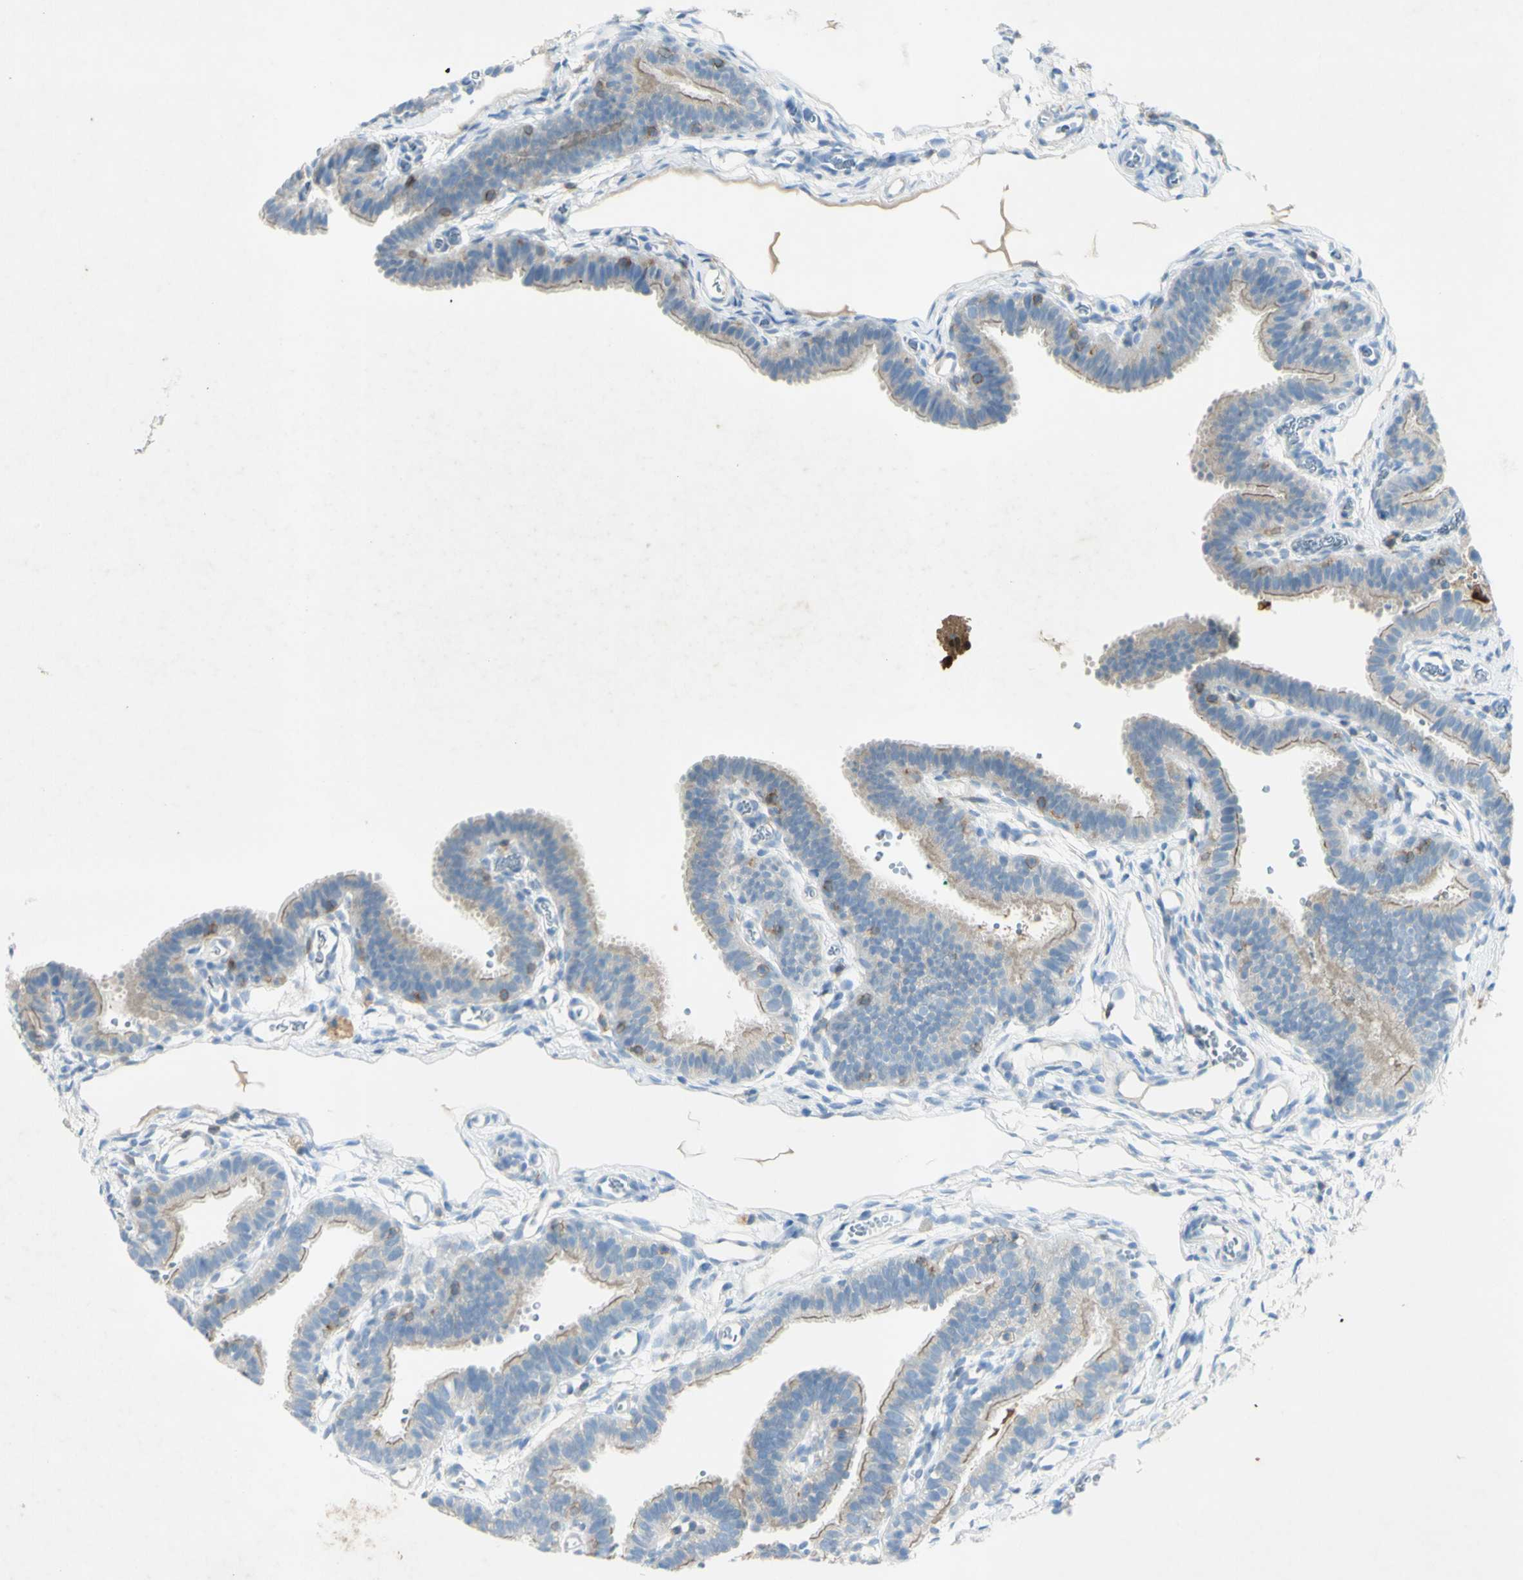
{"staining": {"intensity": "weak", "quantity": ">75%", "location": "cytoplasmic/membranous"}, "tissue": "fallopian tube", "cell_type": "Glandular cells", "image_type": "normal", "snomed": [{"axis": "morphology", "description": "Normal tissue, NOS"}, {"axis": "topography", "description": "Fallopian tube"}, {"axis": "topography", "description": "Placenta"}], "caption": "DAB immunohistochemical staining of unremarkable human fallopian tube shows weak cytoplasmic/membranous protein expression in about >75% of glandular cells. (Stains: DAB (3,3'-diaminobenzidine) in brown, nuclei in blue, Microscopy: brightfield microscopy at high magnification).", "gene": "GDF15", "patient": {"sex": "female", "age": 34}}